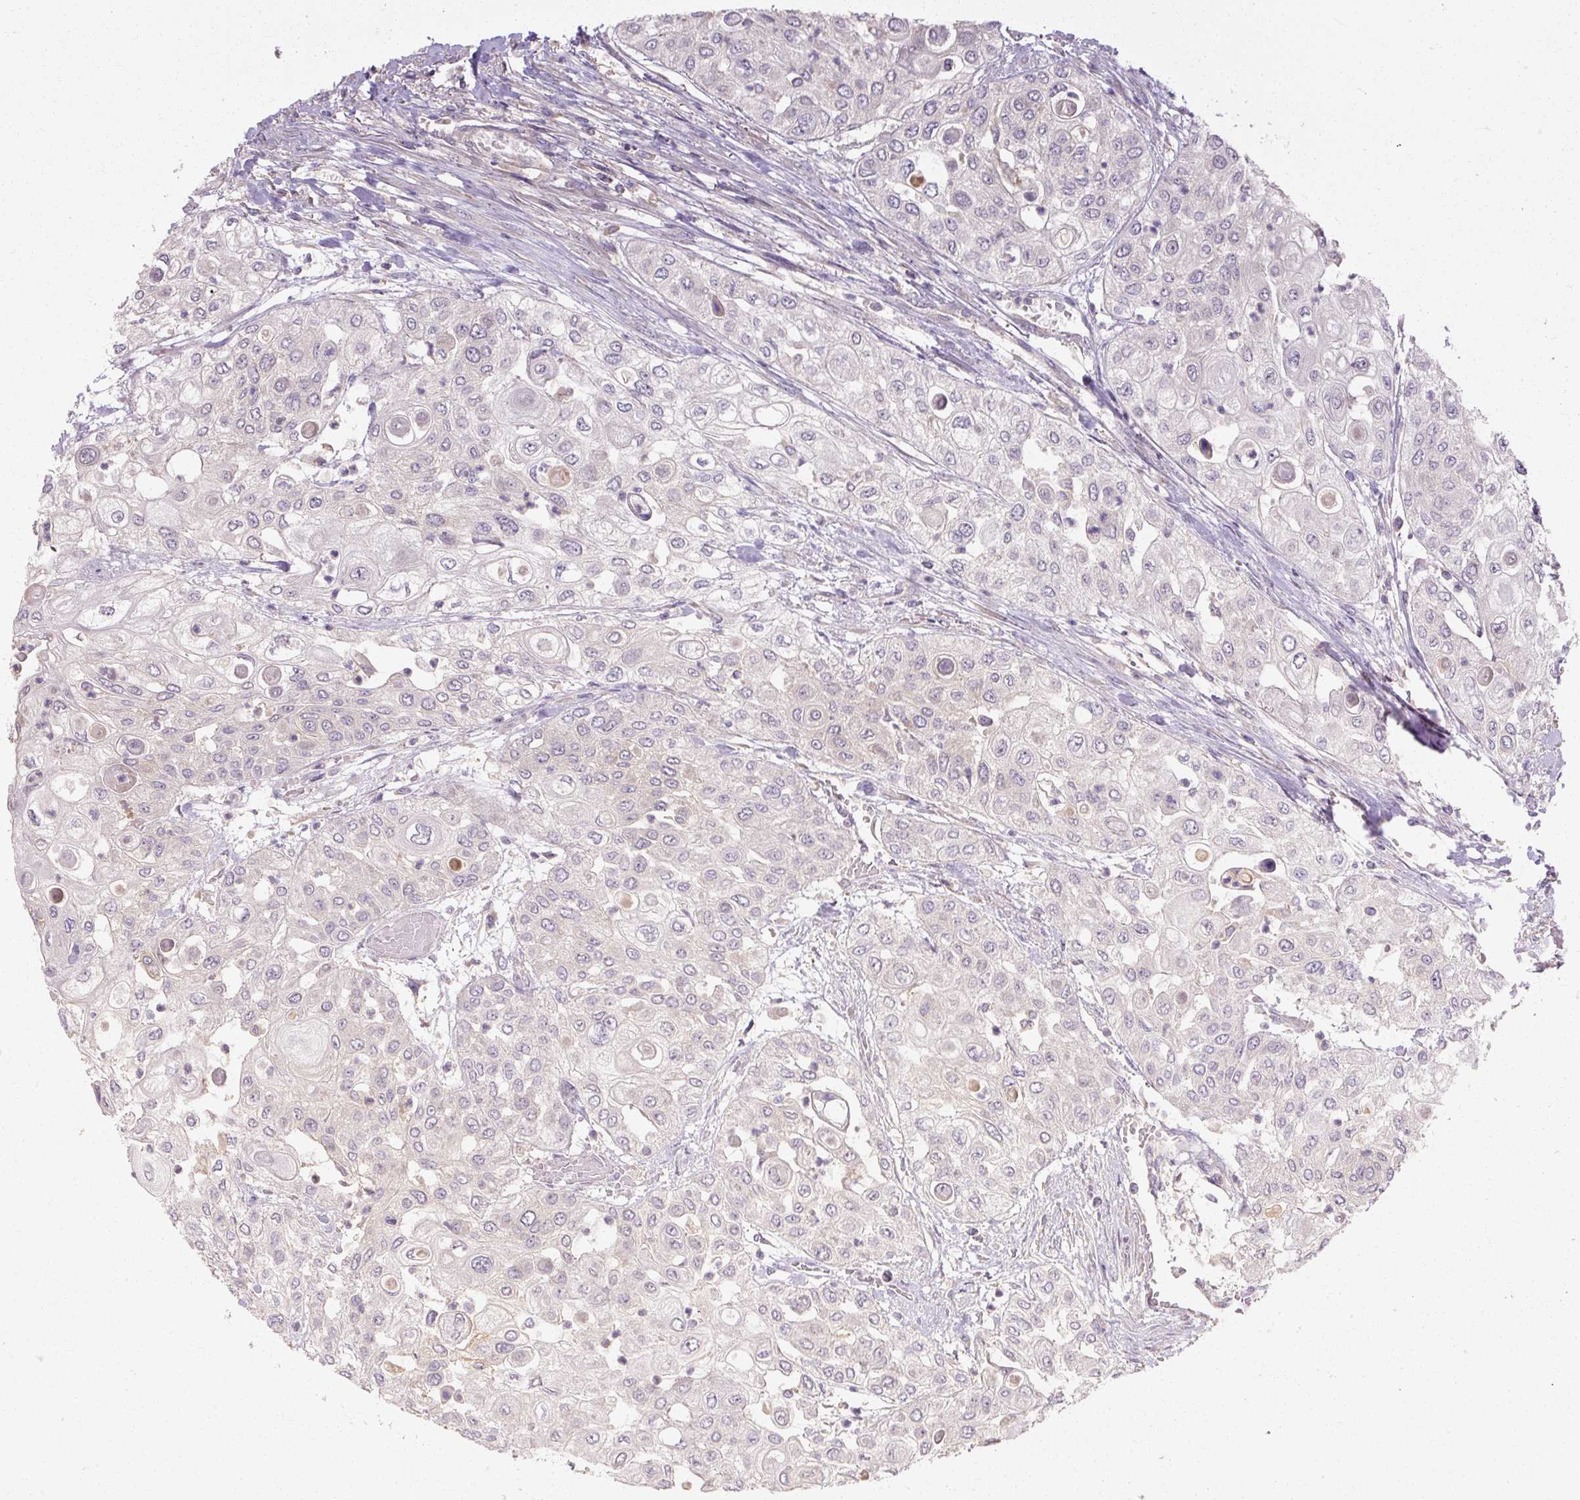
{"staining": {"intensity": "negative", "quantity": "none", "location": "none"}, "tissue": "urothelial cancer", "cell_type": "Tumor cells", "image_type": "cancer", "snomed": [{"axis": "morphology", "description": "Urothelial carcinoma, High grade"}, {"axis": "topography", "description": "Urinary bladder"}], "caption": "Tumor cells show no significant protein expression in urothelial carcinoma (high-grade).", "gene": "RB1CC1", "patient": {"sex": "female", "age": 79}}